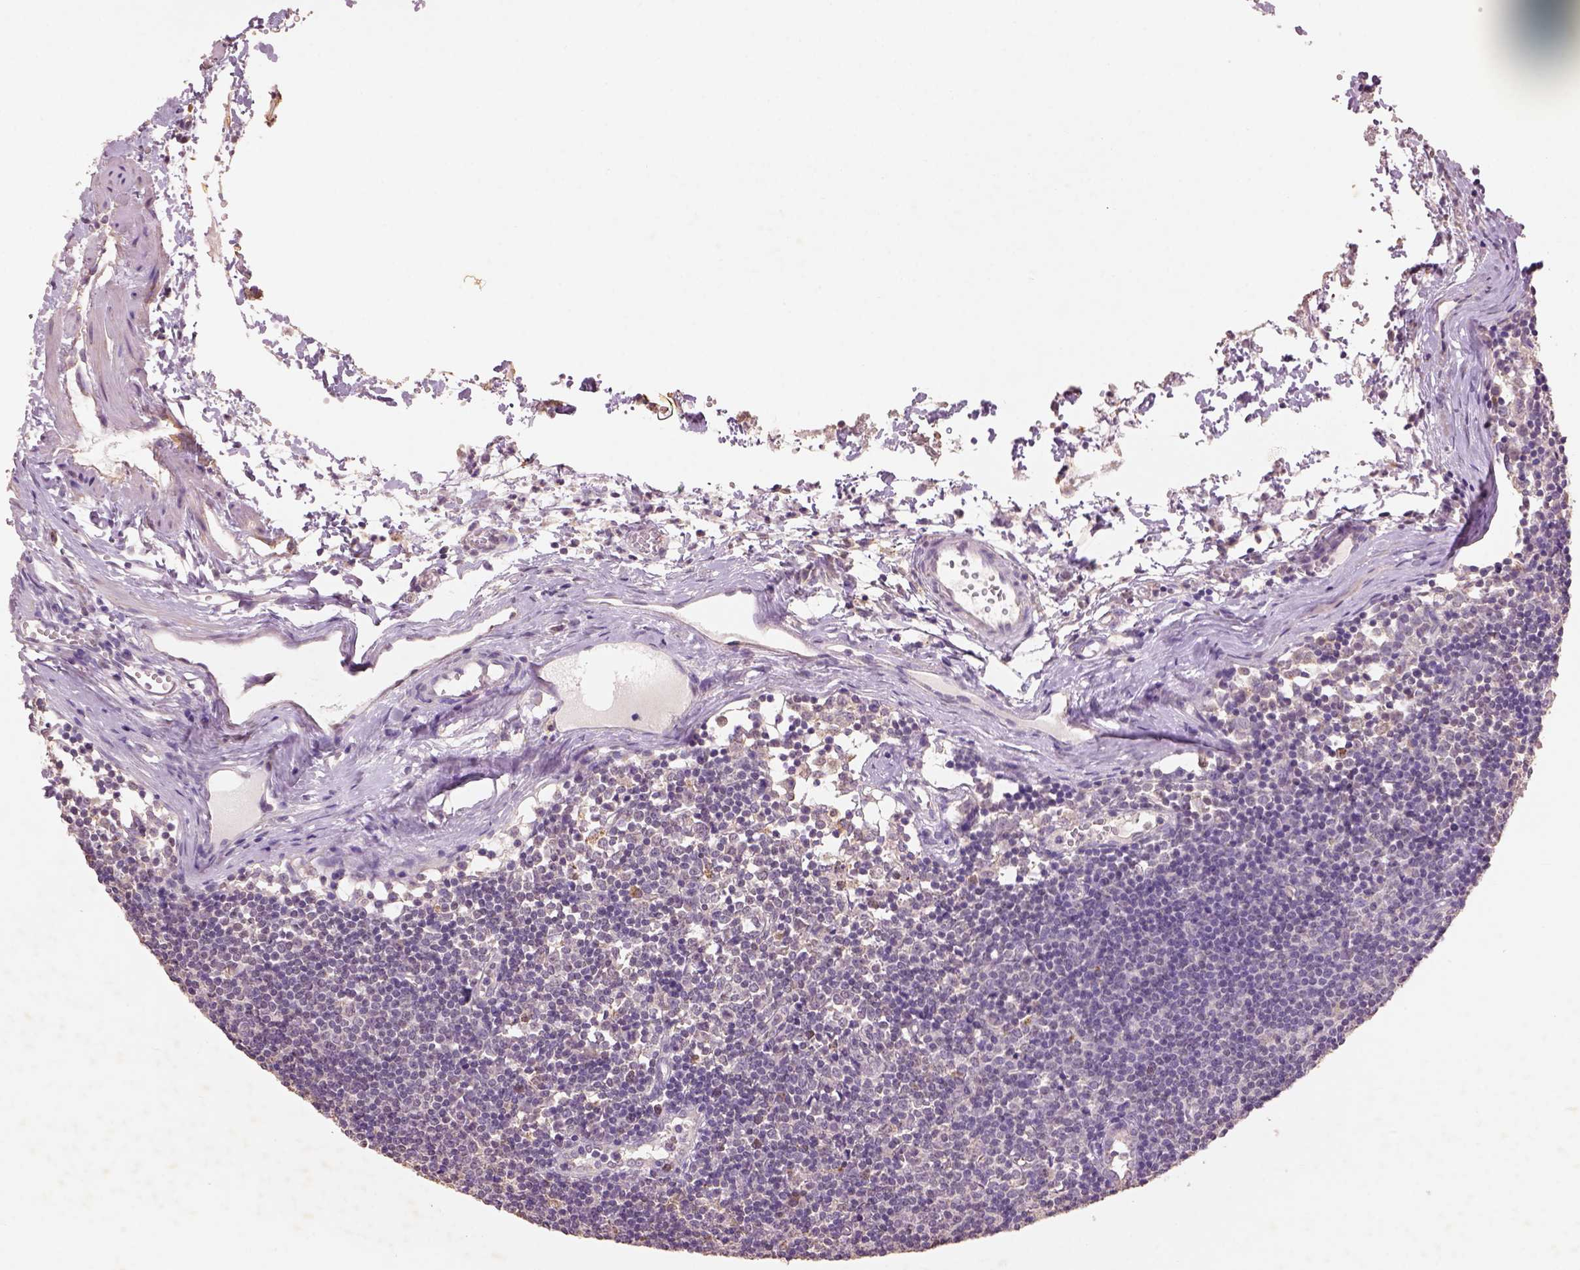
{"staining": {"intensity": "strong", "quantity": "<25%", "location": "cytoplasmic/membranous"}, "tissue": "lymph node", "cell_type": "Non-germinal center cells", "image_type": "normal", "snomed": [{"axis": "morphology", "description": "Normal tissue, NOS"}, {"axis": "topography", "description": "Lymph node"}], "caption": "High-power microscopy captured an immunohistochemistry (IHC) image of normal lymph node, revealing strong cytoplasmic/membranous positivity in approximately <25% of non-germinal center cells. (Brightfield microscopy of DAB IHC at high magnification).", "gene": "AP2B1", "patient": {"sex": "female", "age": 52}}